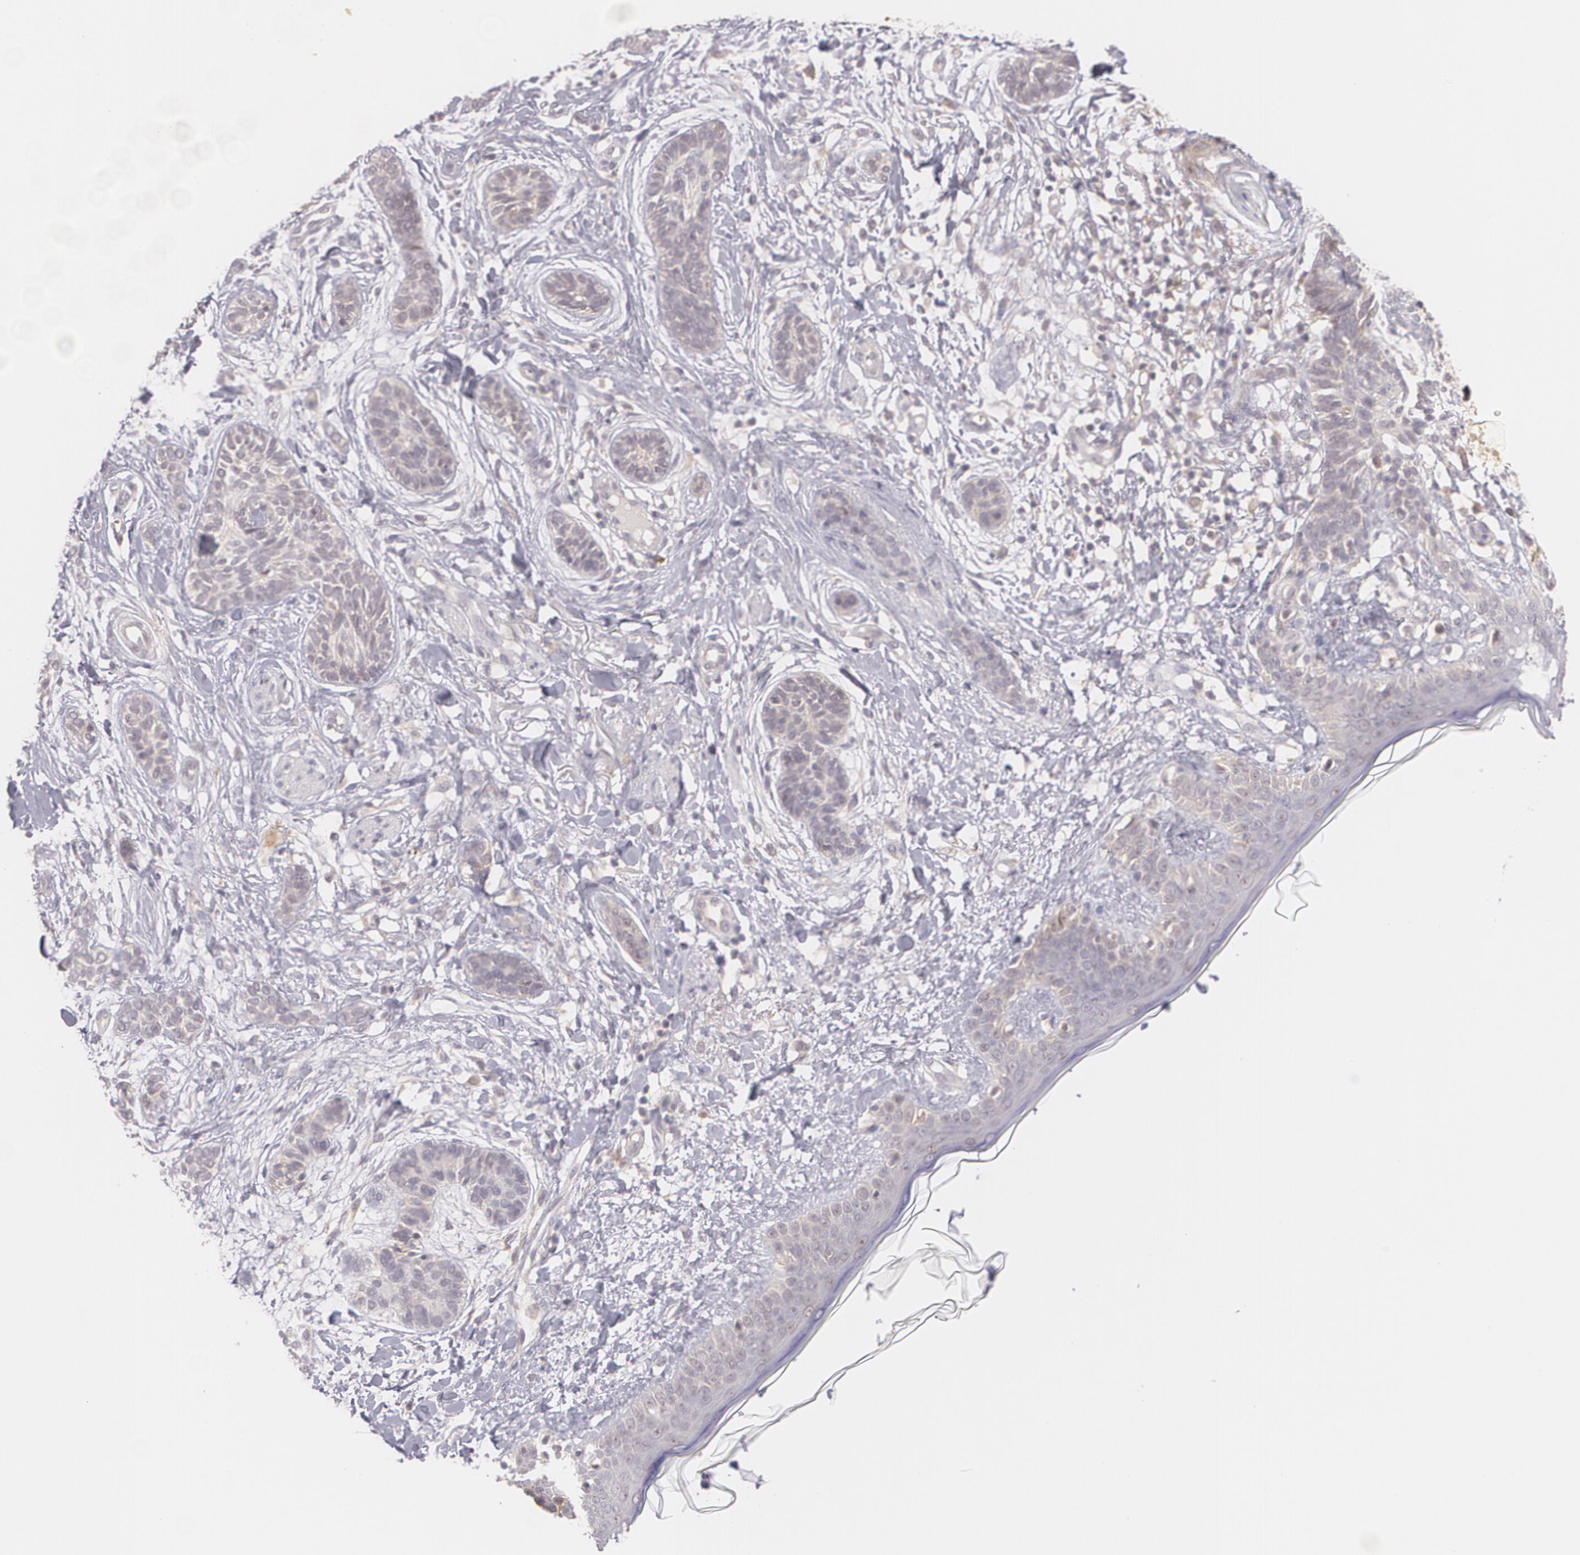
{"staining": {"intensity": "weak", "quantity": ">75%", "location": "cytoplasmic/membranous"}, "tissue": "skin cancer", "cell_type": "Tumor cells", "image_type": "cancer", "snomed": [{"axis": "morphology", "description": "Normal tissue, NOS"}, {"axis": "morphology", "description": "Basal cell carcinoma"}, {"axis": "topography", "description": "Skin"}], "caption": "Skin cancer stained for a protein displays weak cytoplasmic/membranous positivity in tumor cells.", "gene": "CCL17", "patient": {"sex": "male", "age": 63}}